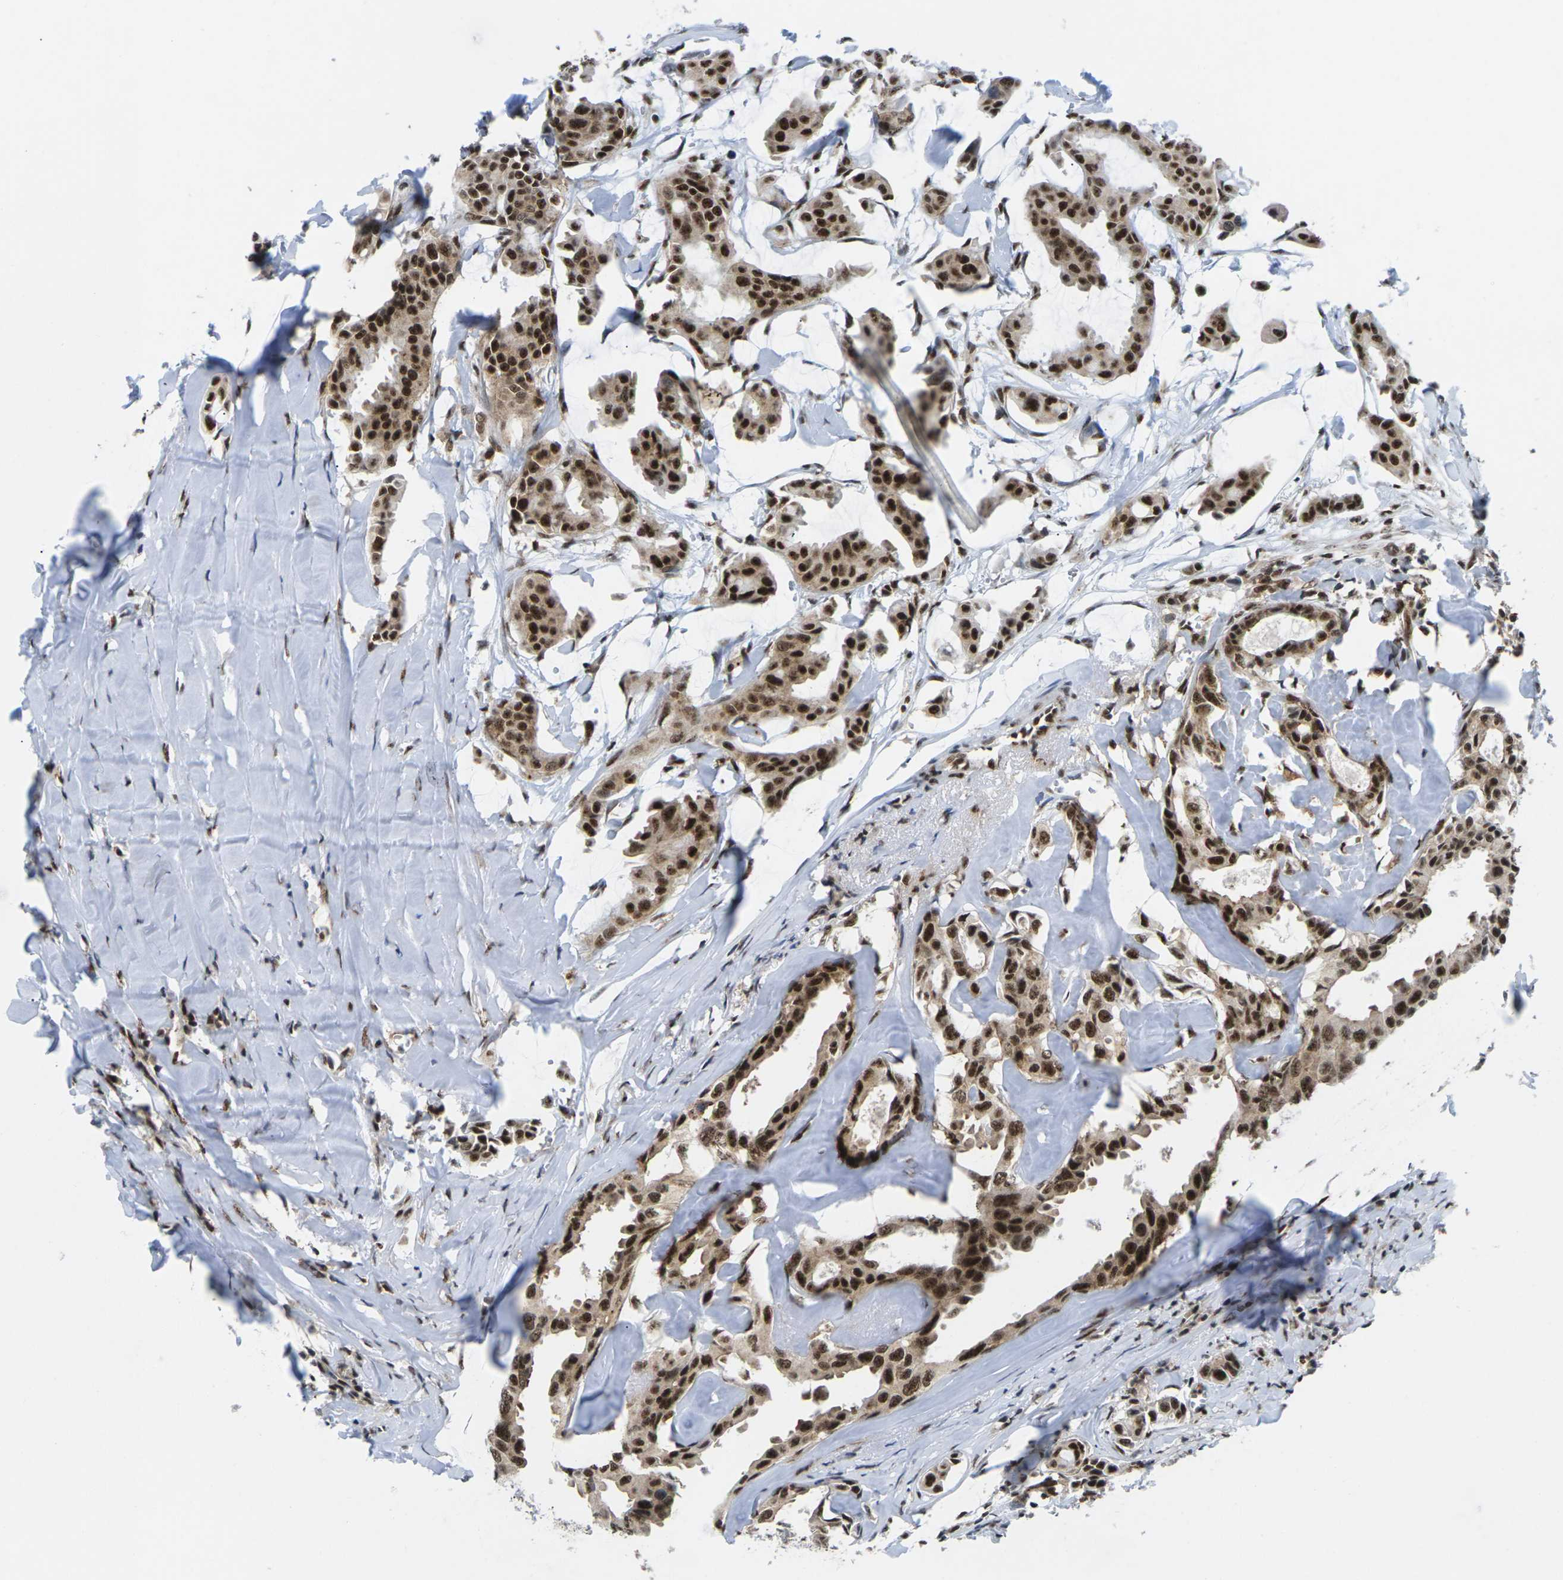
{"staining": {"intensity": "strong", "quantity": ">75%", "location": "nuclear"}, "tissue": "head and neck cancer", "cell_type": "Tumor cells", "image_type": "cancer", "snomed": [{"axis": "morphology", "description": "Squamous cell carcinoma, NOS"}, {"axis": "topography", "description": "Head-Neck"}], "caption": "Head and neck squamous cell carcinoma stained with a brown dye shows strong nuclear positive expression in about >75% of tumor cells.", "gene": "MAGOH", "patient": {"sex": "female", "age": 84}}